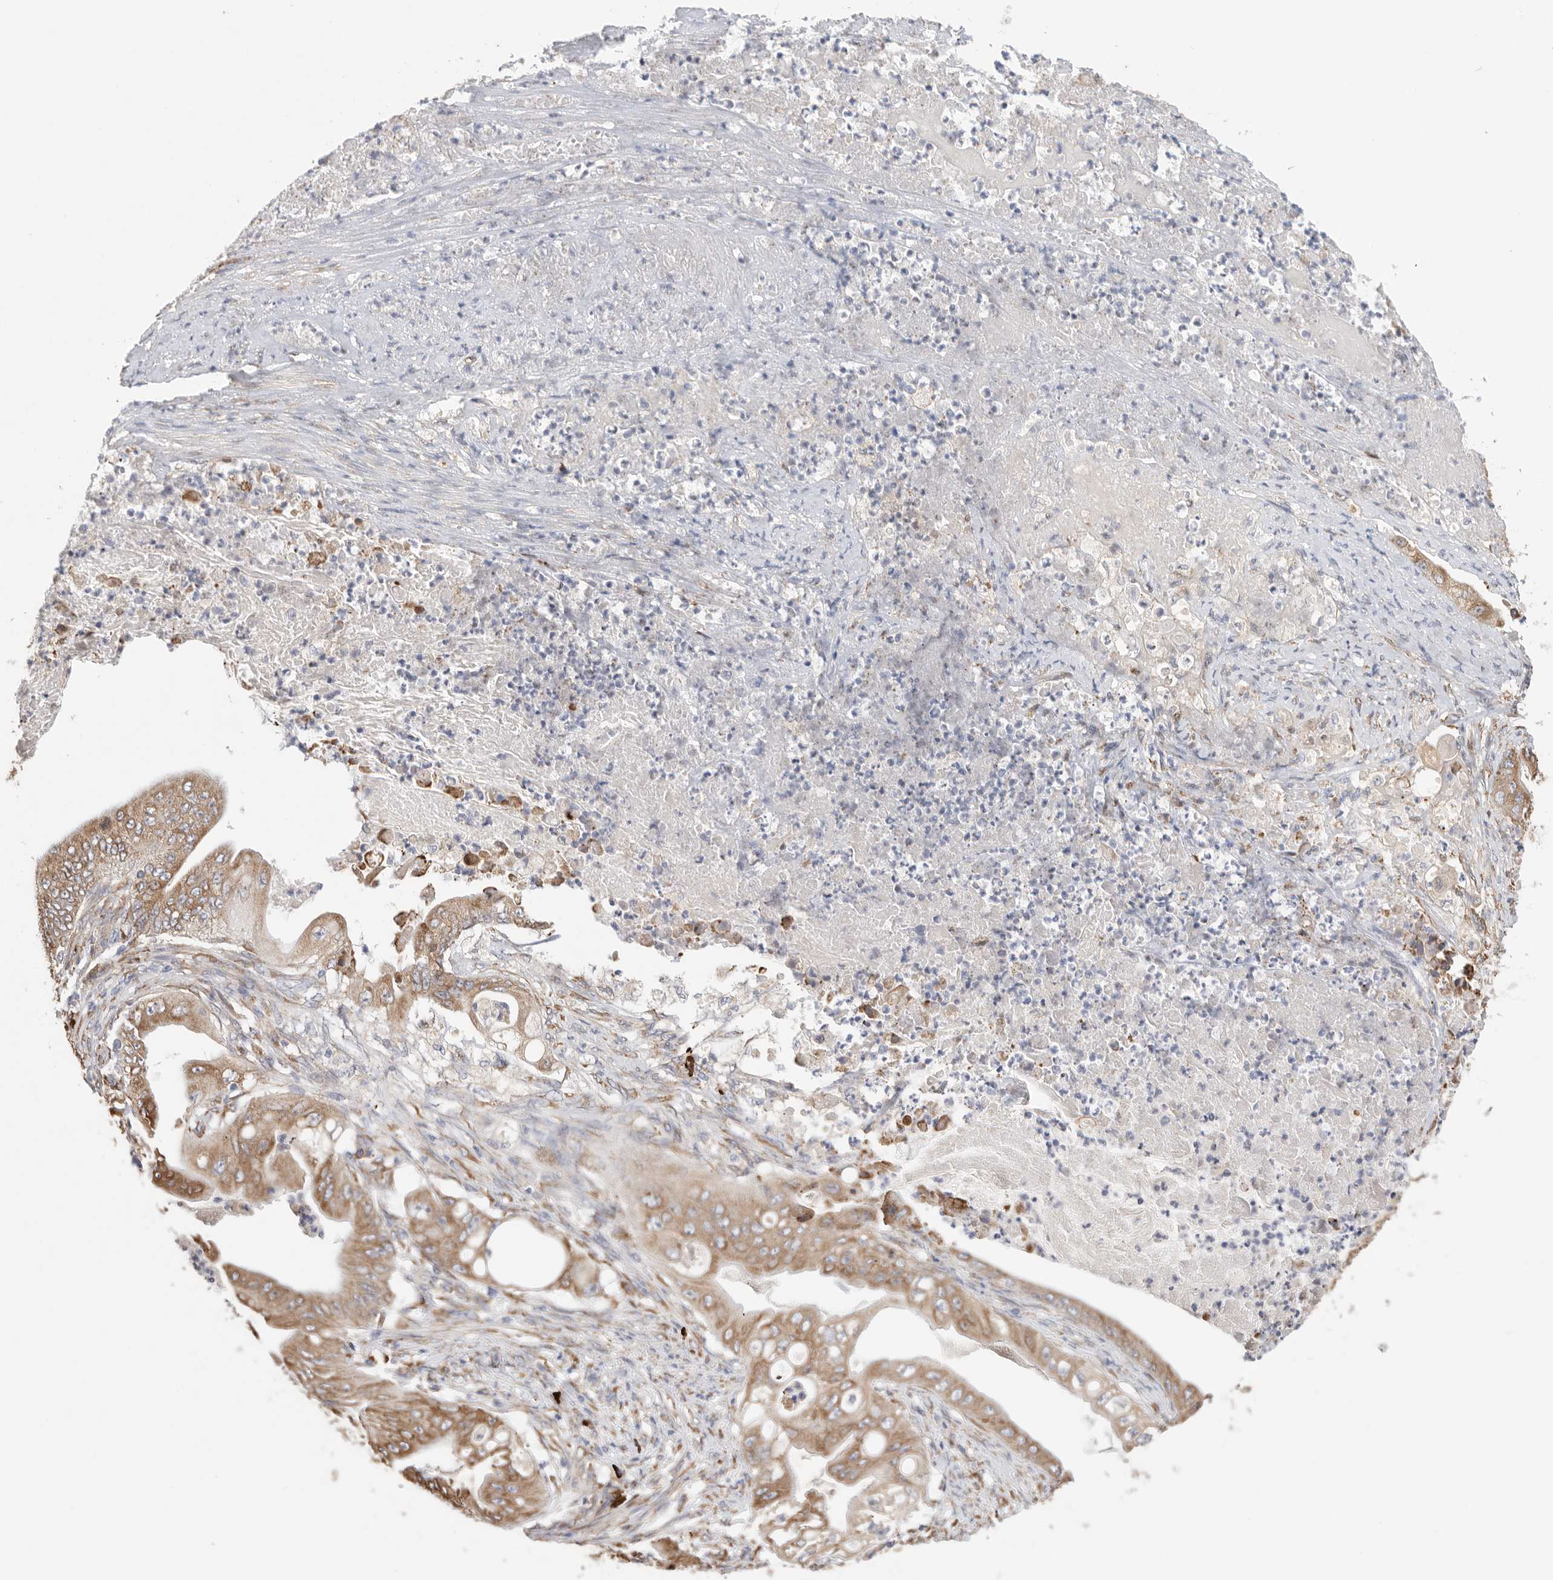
{"staining": {"intensity": "moderate", "quantity": ">75%", "location": "cytoplasmic/membranous"}, "tissue": "stomach cancer", "cell_type": "Tumor cells", "image_type": "cancer", "snomed": [{"axis": "morphology", "description": "Adenocarcinoma, NOS"}, {"axis": "topography", "description": "Stomach"}], "caption": "A brown stain labels moderate cytoplasmic/membranous staining of a protein in human adenocarcinoma (stomach) tumor cells.", "gene": "BLOC1S5", "patient": {"sex": "female", "age": 73}}